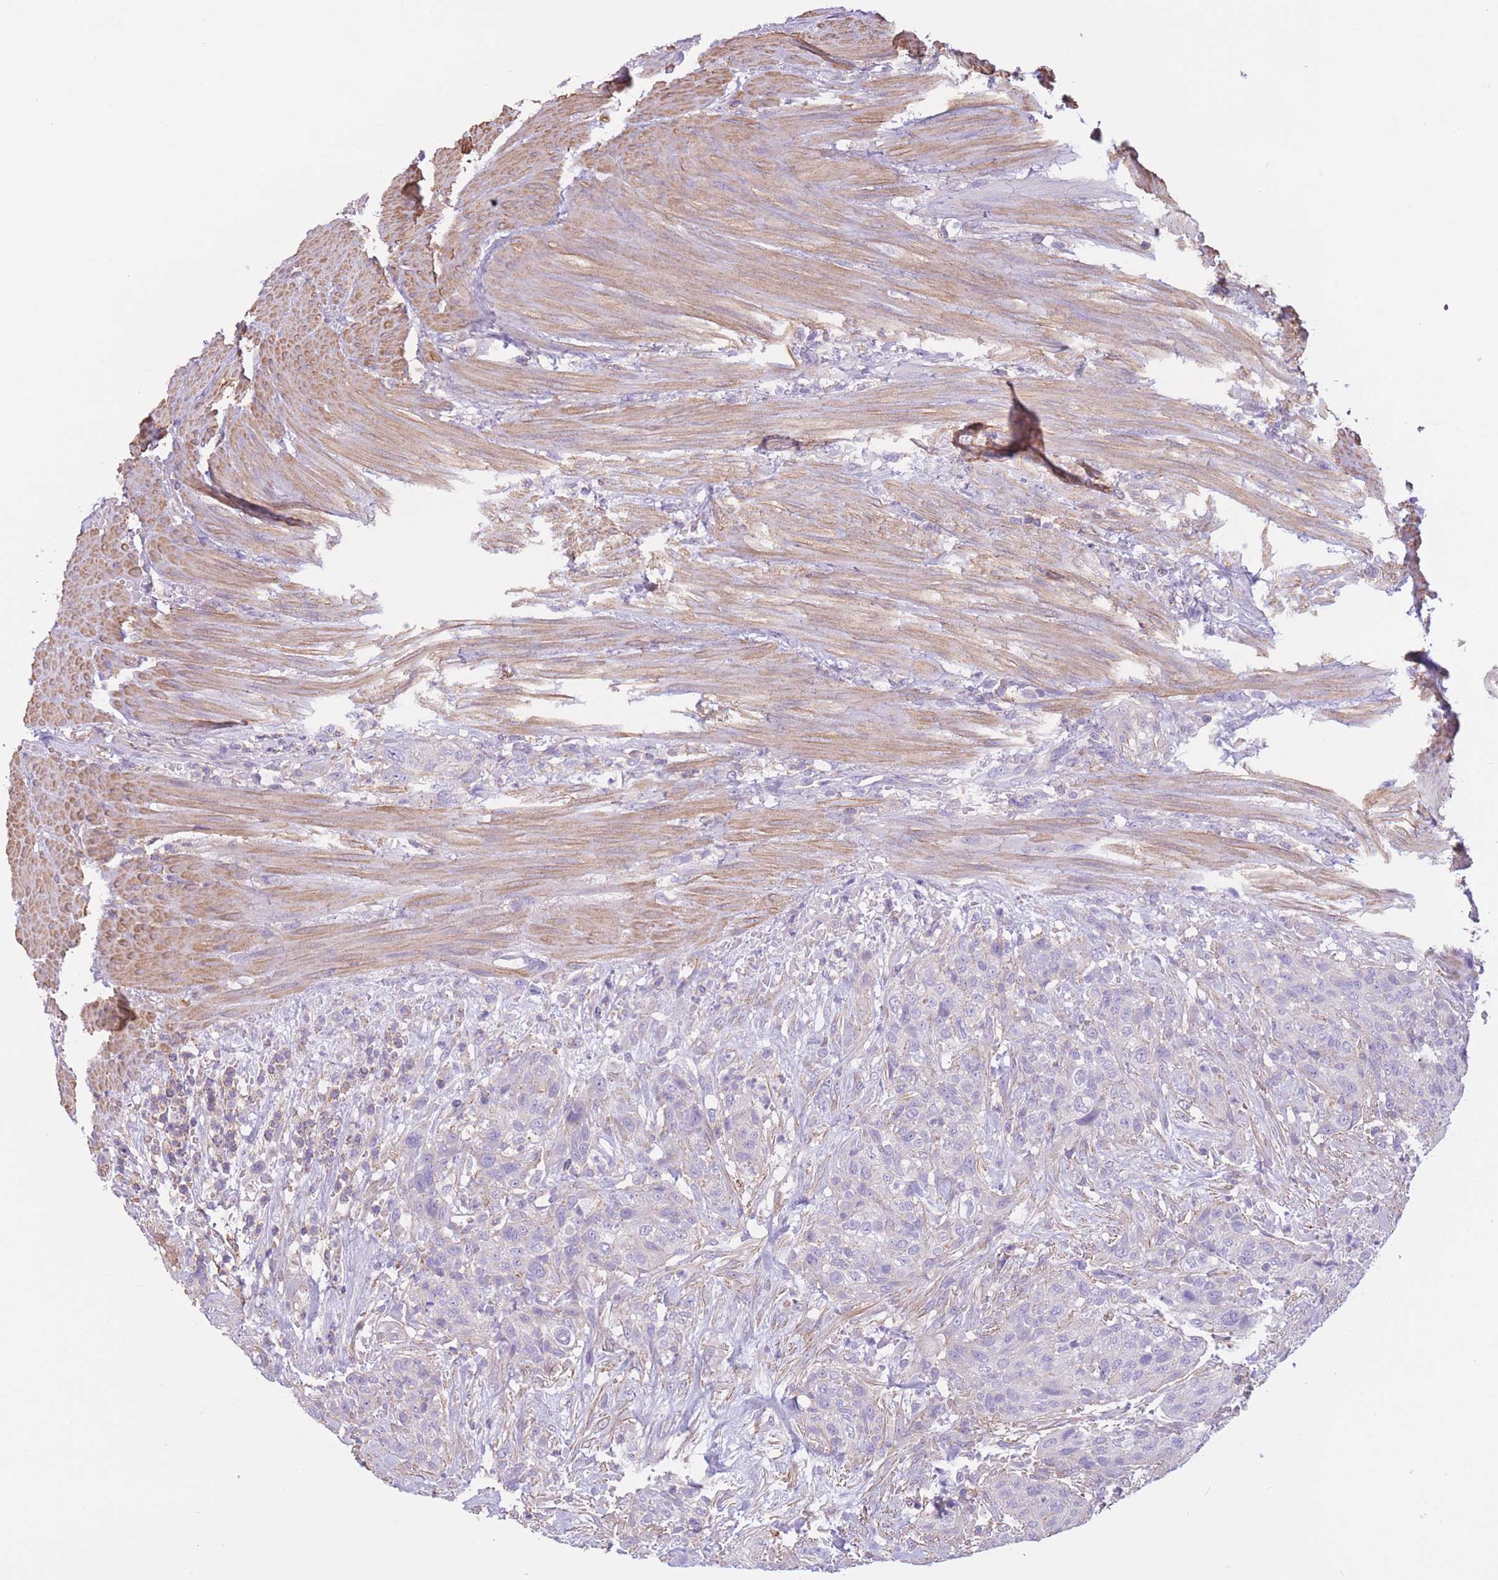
{"staining": {"intensity": "negative", "quantity": "none", "location": "none"}, "tissue": "urothelial cancer", "cell_type": "Tumor cells", "image_type": "cancer", "snomed": [{"axis": "morphology", "description": "Urothelial carcinoma, High grade"}, {"axis": "topography", "description": "Urinary bladder"}], "caption": "Protein analysis of urothelial cancer exhibits no significant expression in tumor cells.", "gene": "PDHA1", "patient": {"sex": "male", "age": 35}}